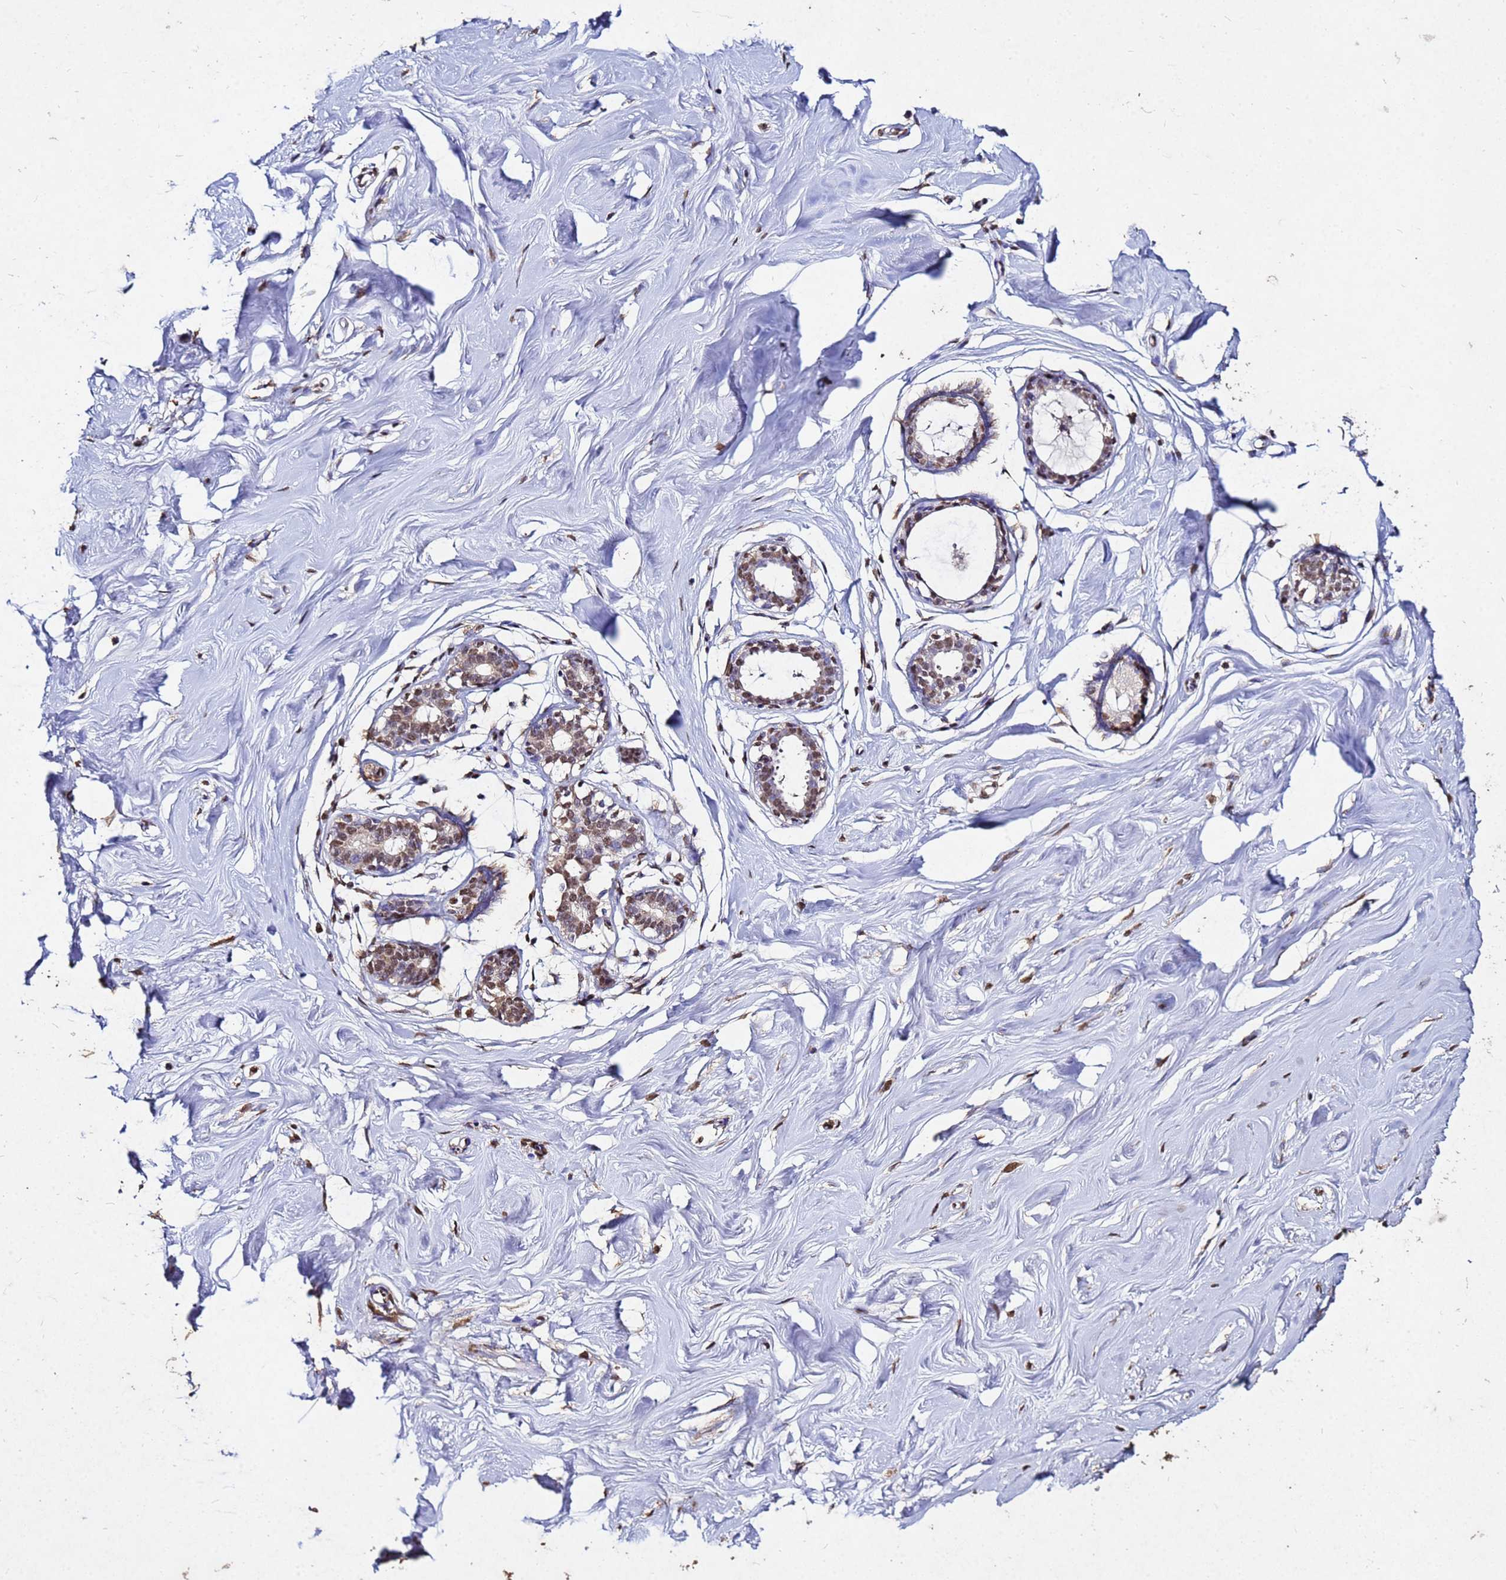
{"staining": {"intensity": "weak", "quantity": ">75%", "location": "nuclear"}, "tissue": "breast", "cell_type": "Adipocytes", "image_type": "normal", "snomed": [{"axis": "morphology", "description": "Normal tissue, NOS"}, {"axis": "morphology", "description": "Adenoma, NOS"}, {"axis": "topography", "description": "Breast"}], "caption": "A brown stain shows weak nuclear expression of a protein in adipocytes of unremarkable human breast. (DAB (3,3'-diaminobenzidine) = brown stain, brightfield microscopy at high magnification).", "gene": "MYOCD", "patient": {"sex": "female", "age": 23}}